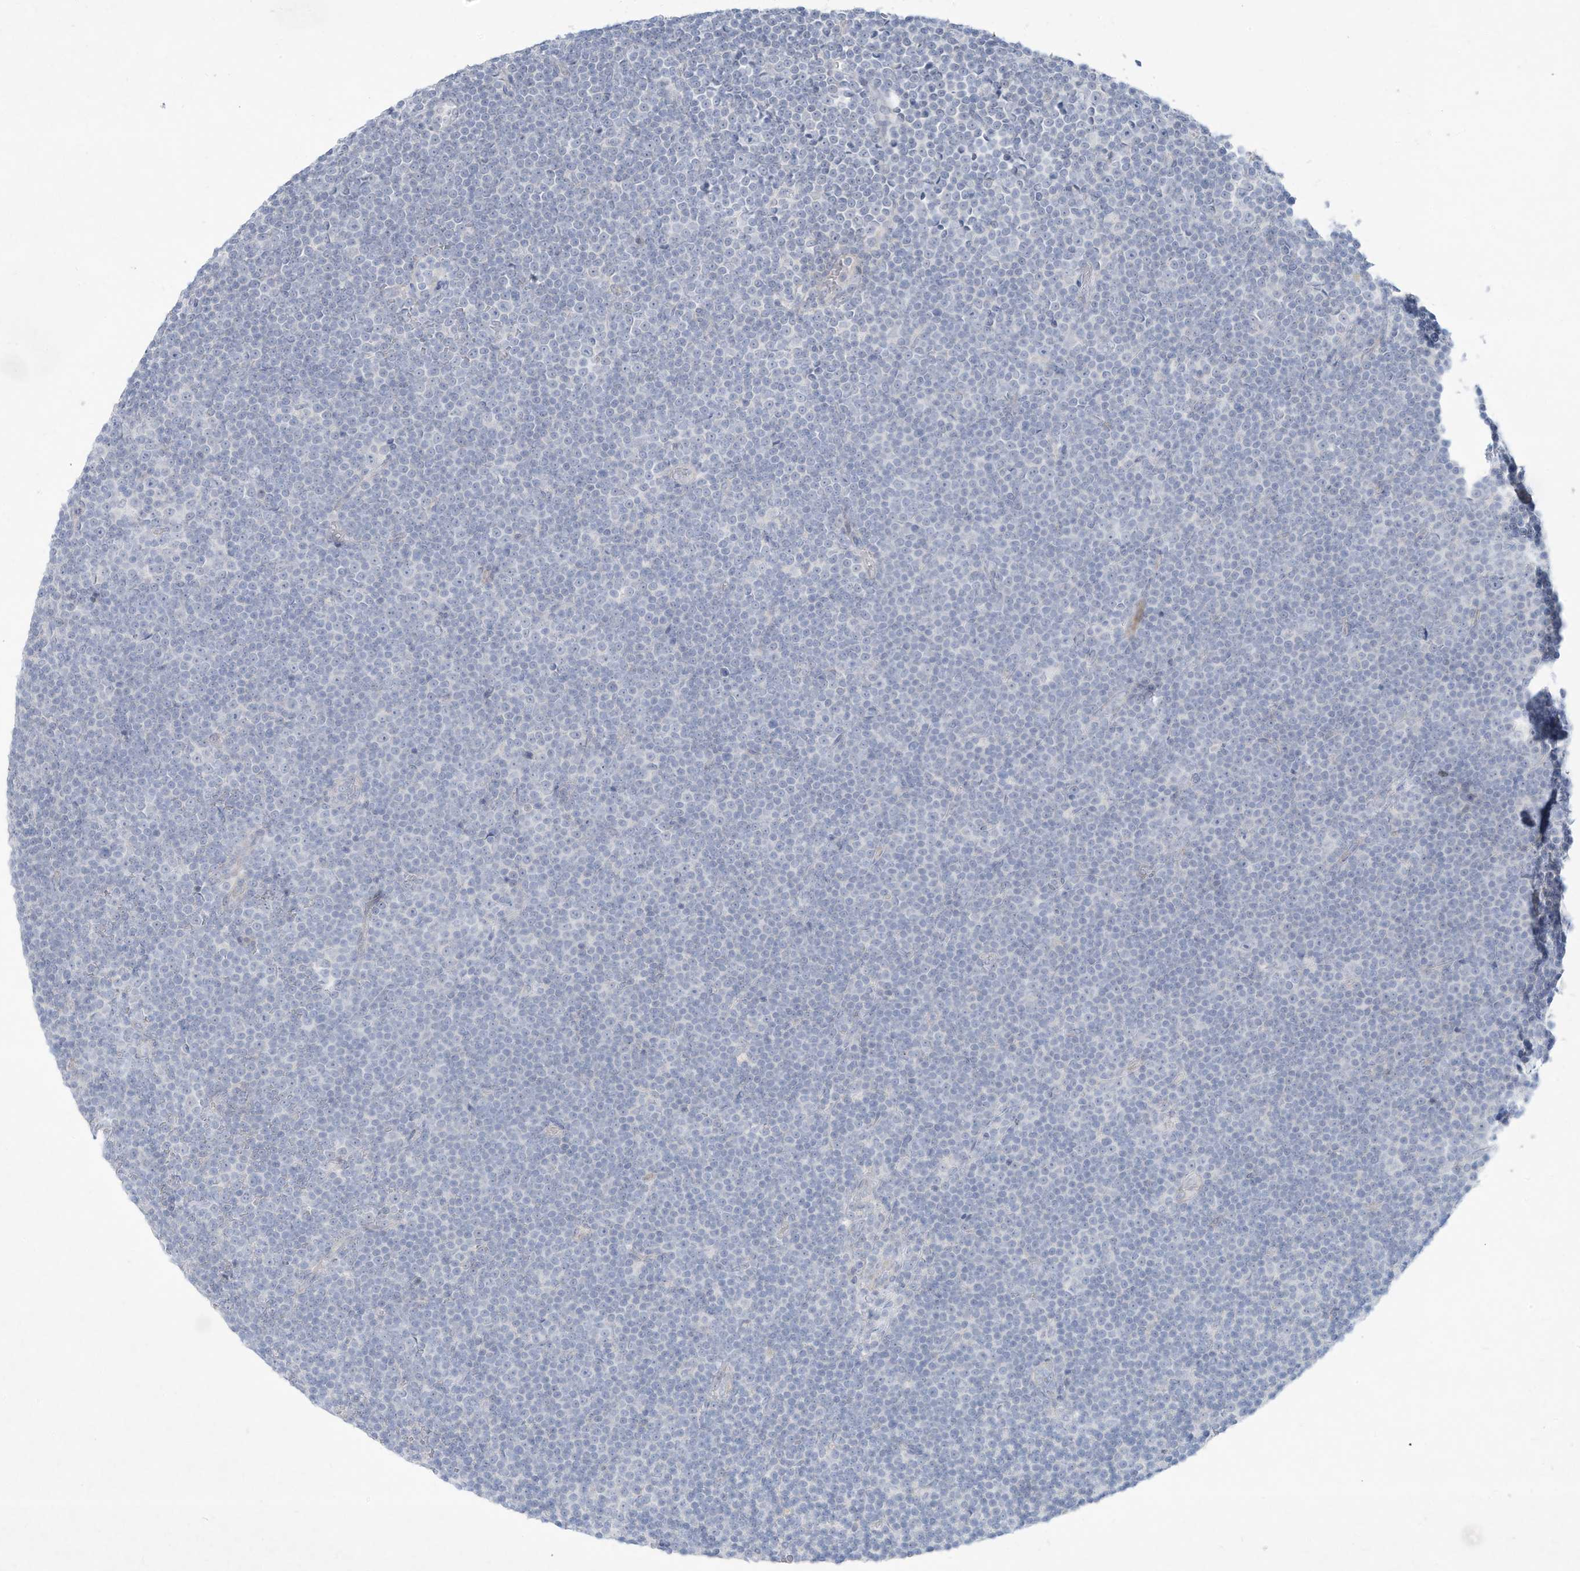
{"staining": {"intensity": "negative", "quantity": "none", "location": "none"}, "tissue": "lymphoma", "cell_type": "Tumor cells", "image_type": "cancer", "snomed": [{"axis": "morphology", "description": "Malignant lymphoma, non-Hodgkin's type, Low grade"}, {"axis": "topography", "description": "Lymph node"}], "caption": "The histopathology image shows no staining of tumor cells in lymphoma.", "gene": "PAX6", "patient": {"sex": "female", "age": 67}}